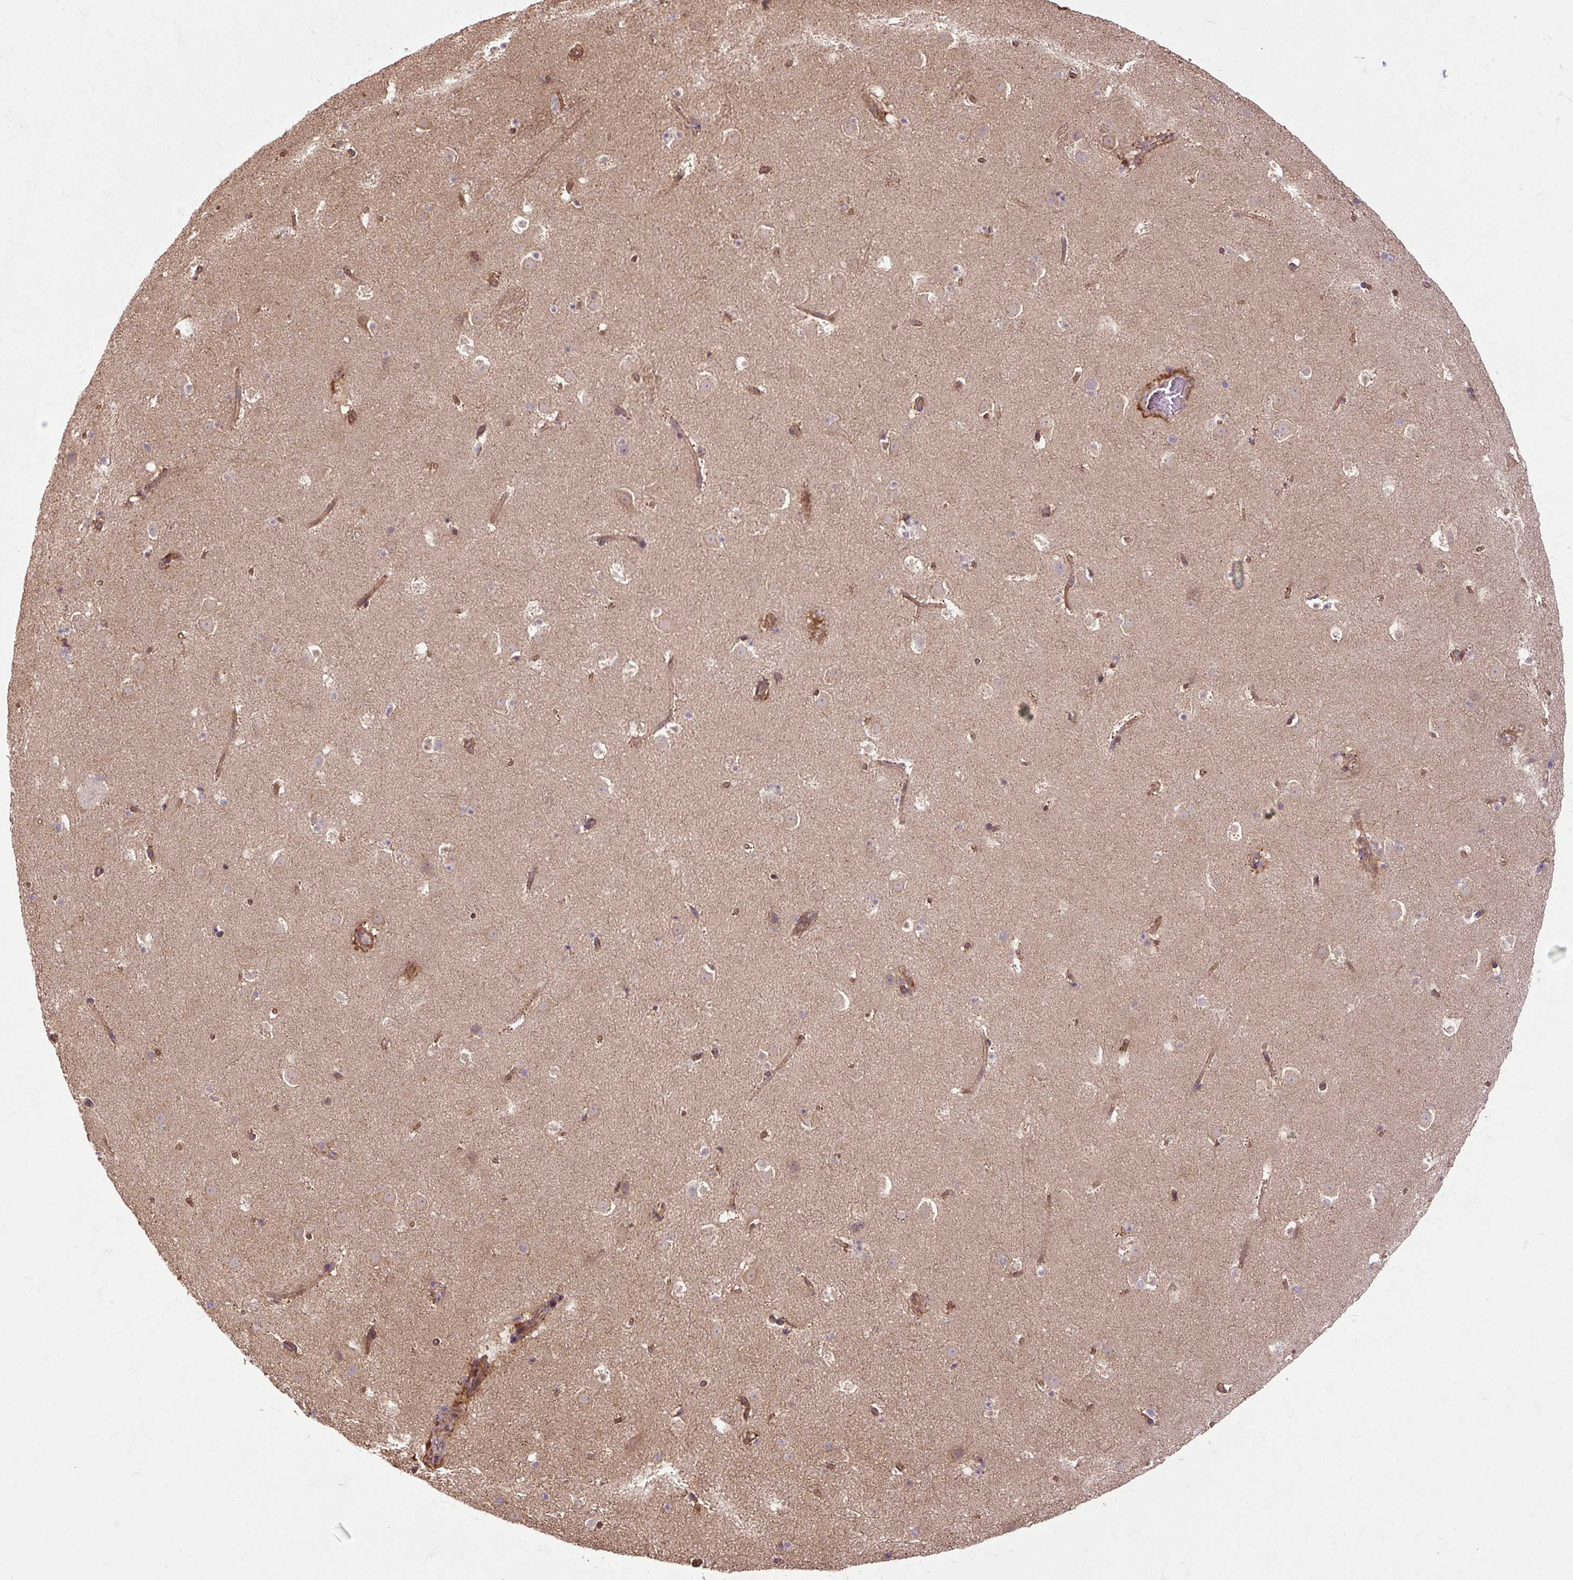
{"staining": {"intensity": "negative", "quantity": "none", "location": "none"}, "tissue": "caudate", "cell_type": "Glial cells", "image_type": "normal", "snomed": [{"axis": "morphology", "description": "Normal tissue, NOS"}, {"axis": "topography", "description": "Lateral ventricle wall"}], "caption": "High power microscopy image of an immunohistochemistry (IHC) histopathology image of normal caudate, revealing no significant positivity in glial cells. (DAB immunohistochemistry visualized using brightfield microscopy, high magnification).", "gene": "CCDC93", "patient": {"sex": "male", "age": 37}}